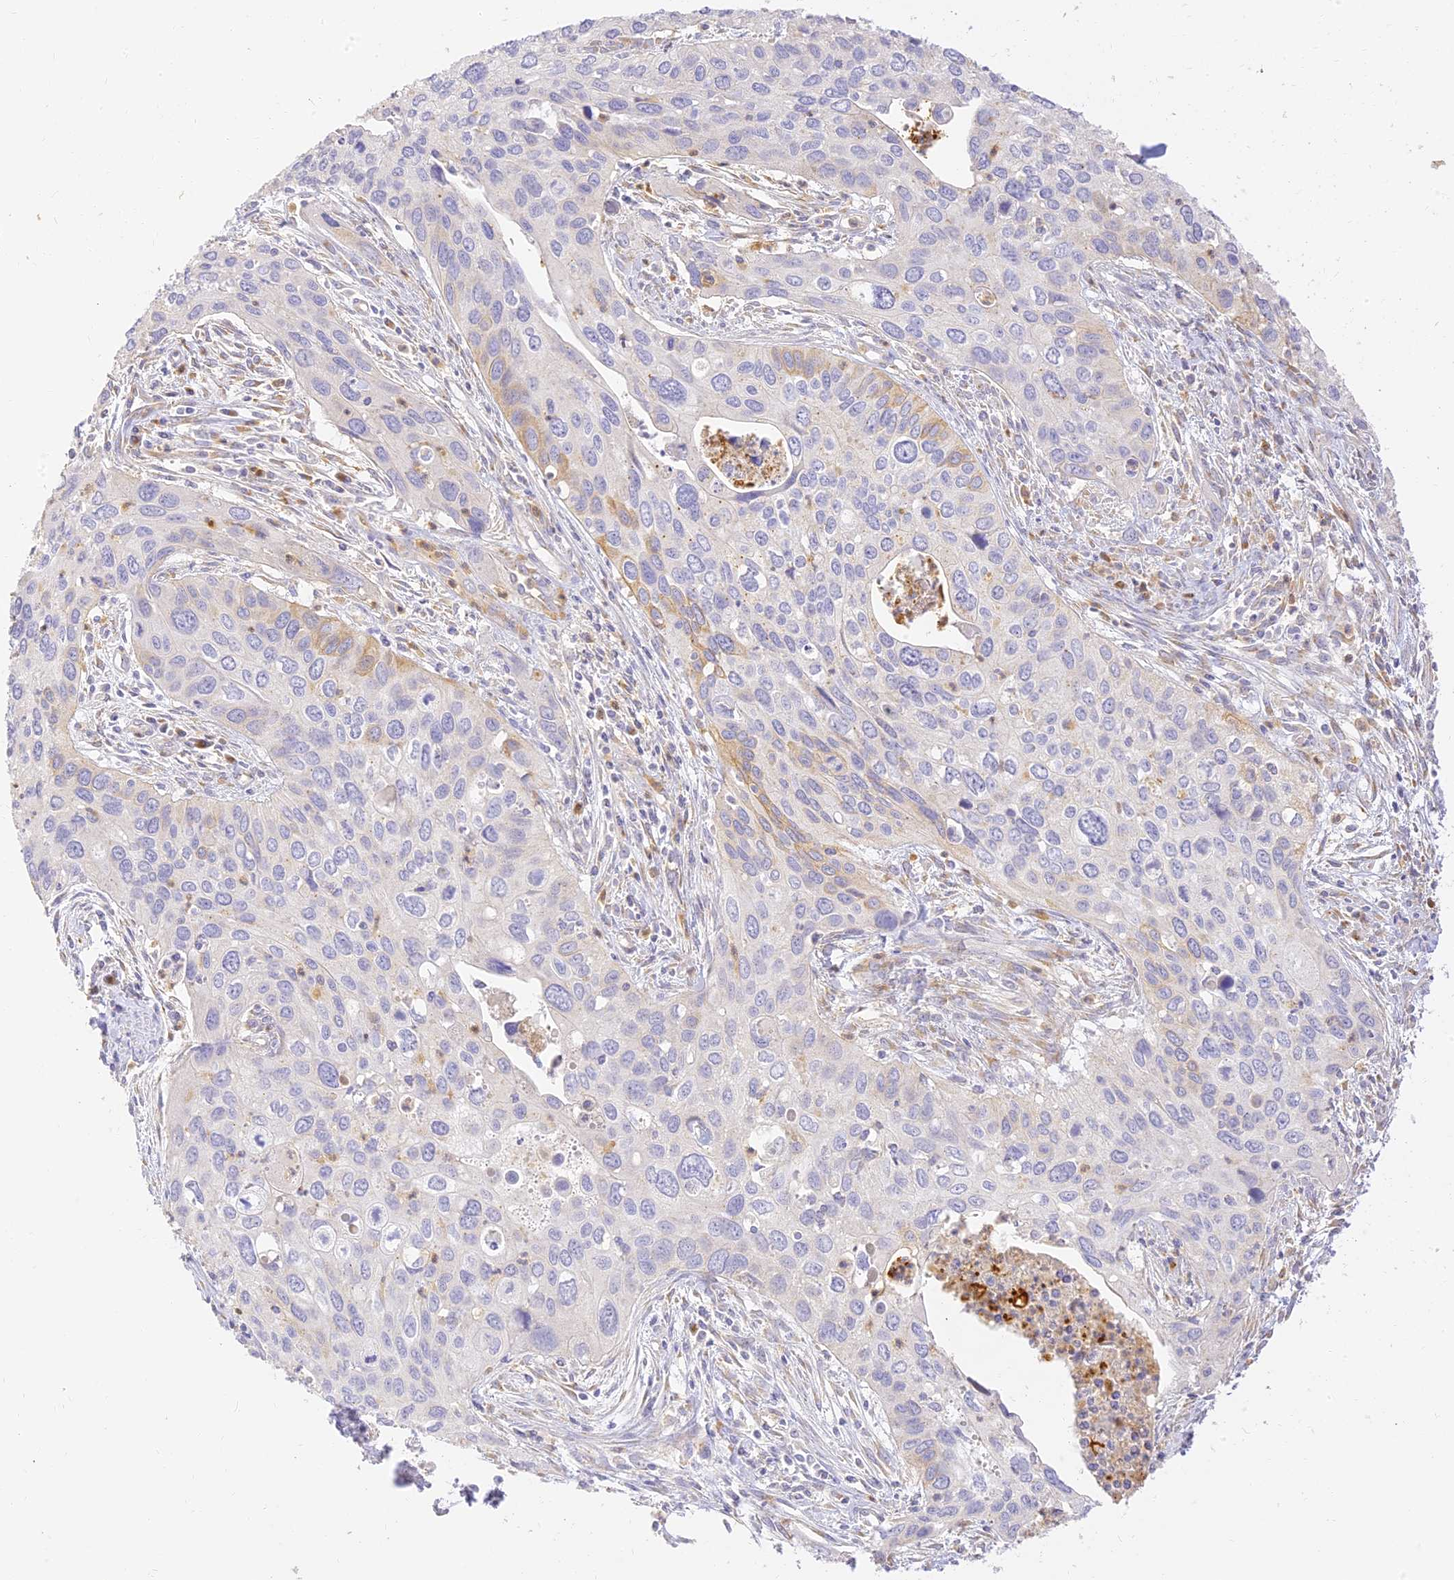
{"staining": {"intensity": "weak", "quantity": "<25%", "location": "cytoplasmic/membranous"}, "tissue": "cervical cancer", "cell_type": "Tumor cells", "image_type": "cancer", "snomed": [{"axis": "morphology", "description": "Squamous cell carcinoma, NOS"}, {"axis": "topography", "description": "Cervix"}], "caption": "Immunohistochemical staining of human cervical squamous cell carcinoma reveals no significant staining in tumor cells.", "gene": "SEC13", "patient": {"sex": "female", "age": 55}}